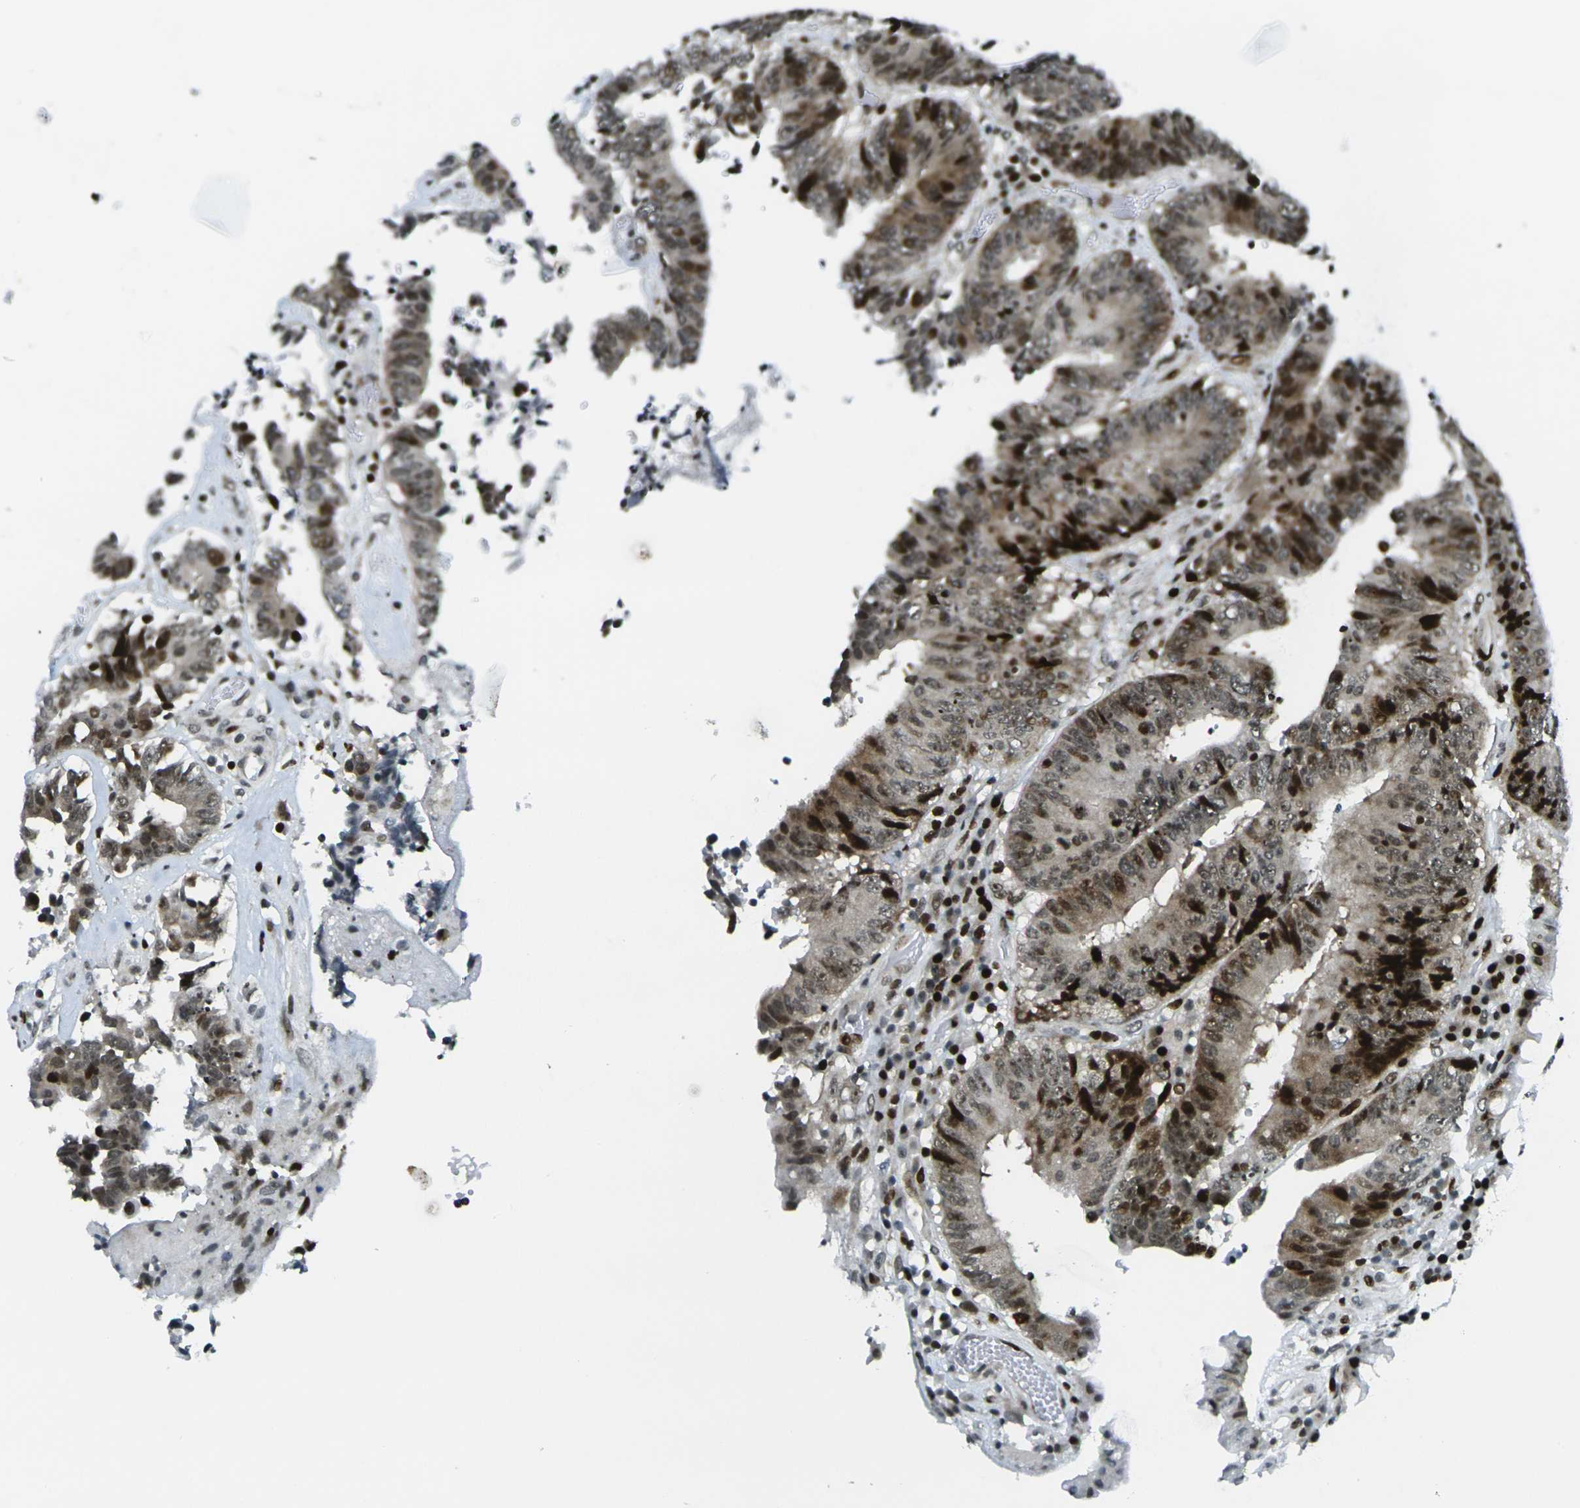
{"staining": {"intensity": "moderate", "quantity": ">75%", "location": "cytoplasmic/membranous,nuclear"}, "tissue": "colorectal cancer", "cell_type": "Tumor cells", "image_type": "cancer", "snomed": [{"axis": "morphology", "description": "Adenocarcinoma, NOS"}, {"axis": "topography", "description": "Rectum"}], "caption": "Adenocarcinoma (colorectal) stained with DAB (3,3'-diaminobenzidine) IHC exhibits medium levels of moderate cytoplasmic/membranous and nuclear staining in approximately >75% of tumor cells.", "gene": "H3-3A", "patient": {"sex": "male", "age": 72}}